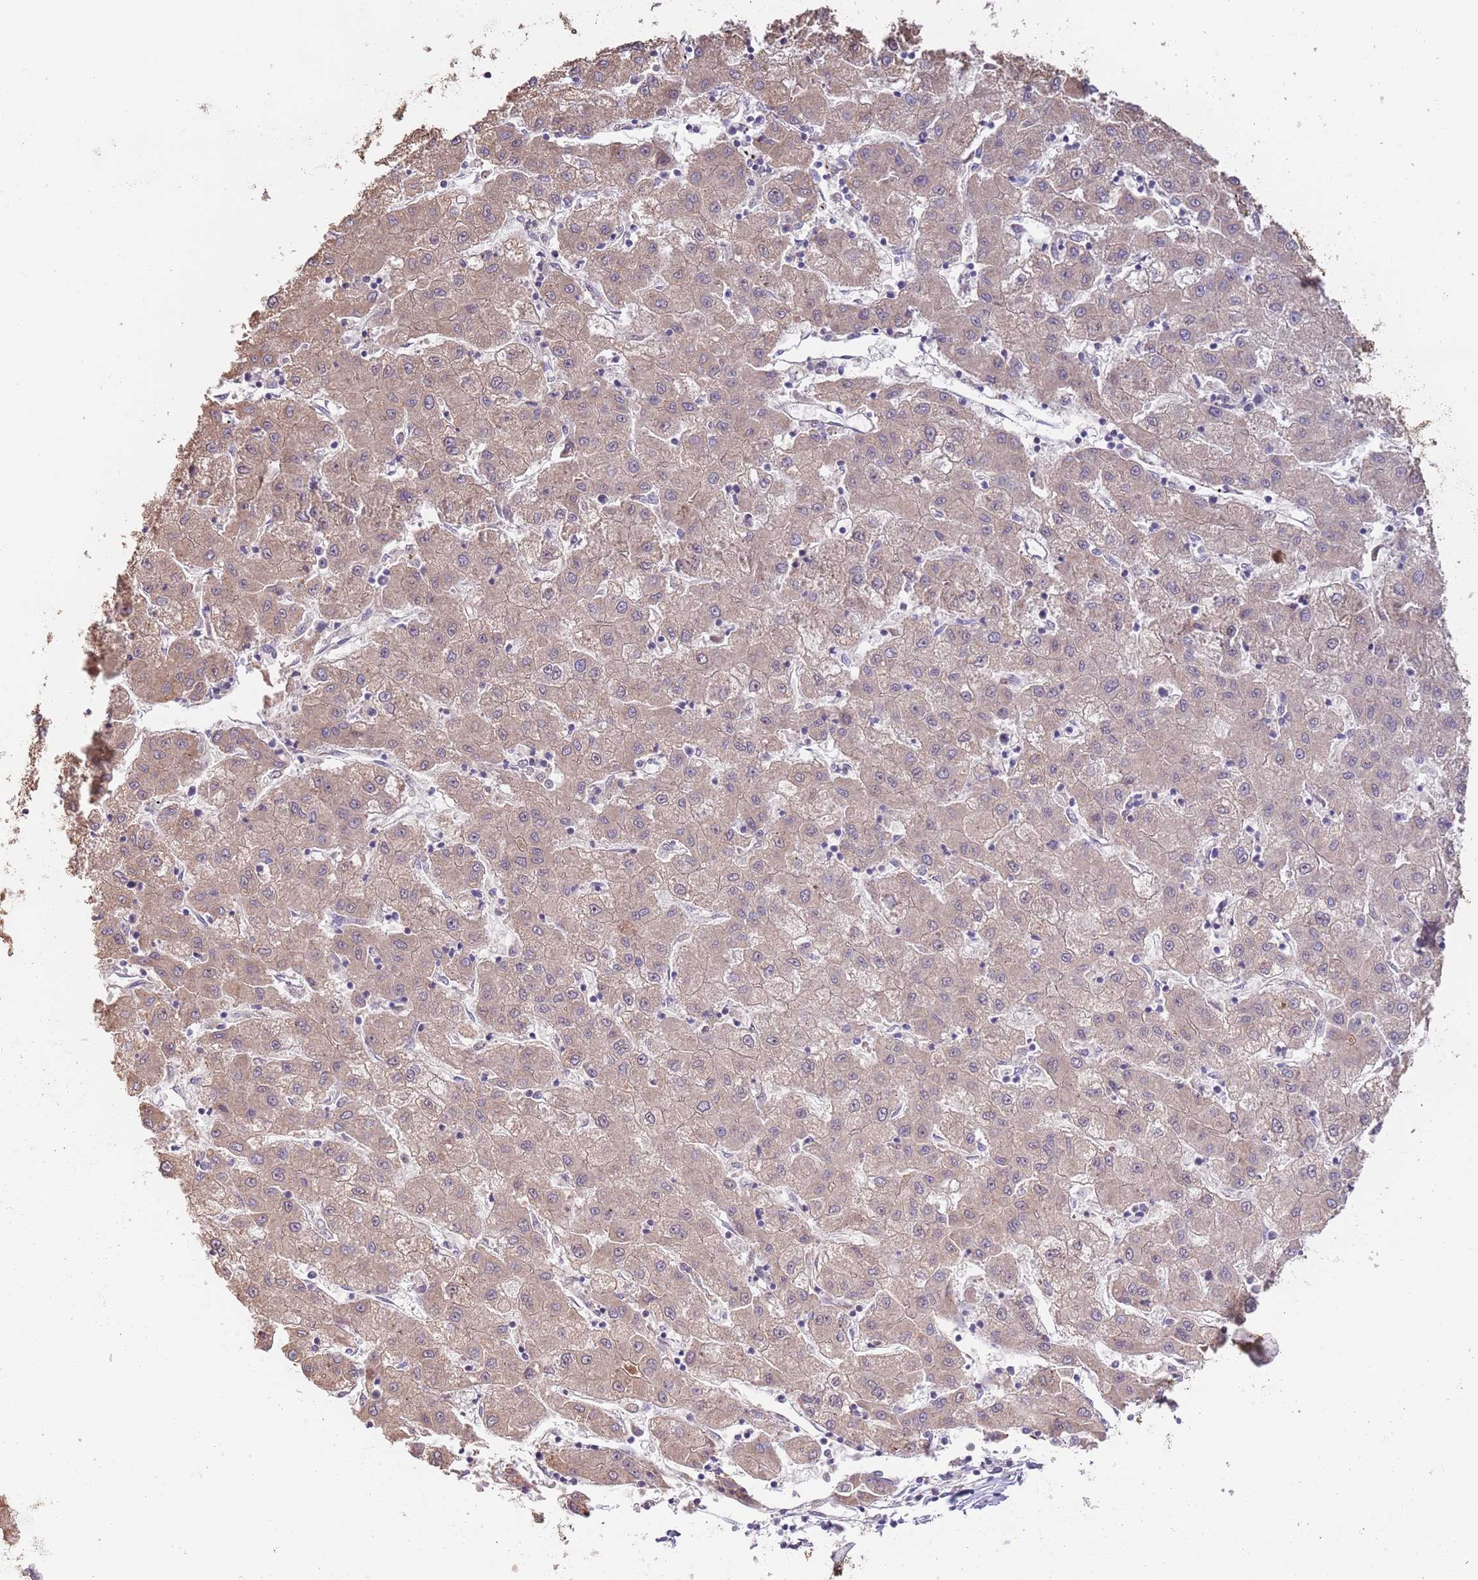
{"staining": {"intensity": "weak", "quantity": ">75%", "location": "cytoplasmic/membranous"}, "tissue": "liver cancer", "cell_type": "Tumor cells", "image_type": "cancer", "snomed": [{"axis": "morphology", "description": "Carcinoma, Hepatocellular, NOS"}, {"axis": "topography", "description": "Liver"}], "caption": "There is low levels of weak cytoplasmic/membranous staining in tumor cells of liver cancer (hepatocellular carcinoma), as demonstrated by immunohistochemical staining (brown color).", "gene": "AP1S2", "patient": {"sex": "male", "age": 72}}